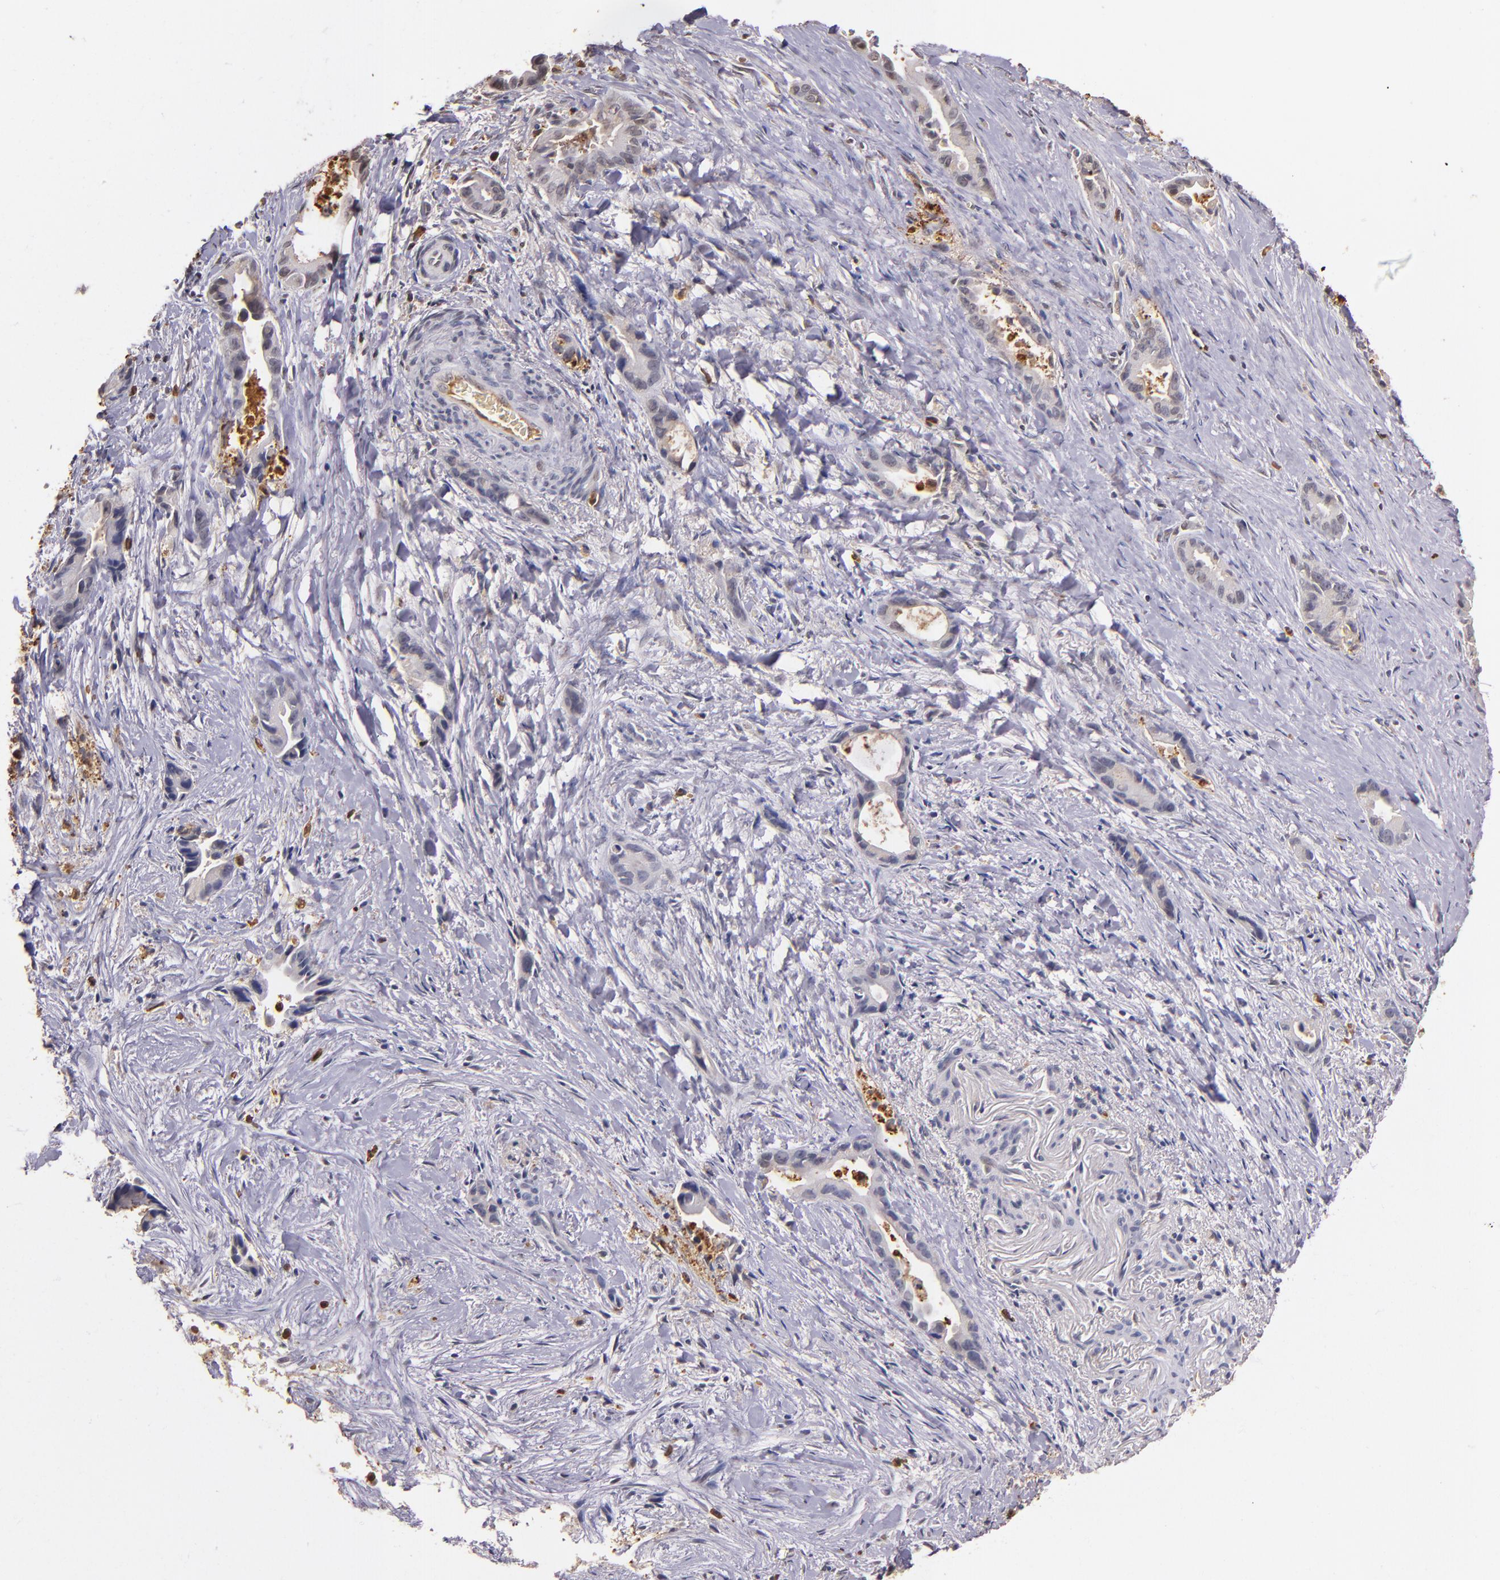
{"staining": {"intensity": "weak", "quantity": ">75%", "location": "cytoplasmic/membranous"}, "tissue": "liver cancer", "cell_type": "Tumor cells", "image_type": "cancer", "snomed": [{"axis": "morphology", "description": "Cholangiocarcinoma"}, {"axis": "topography", "description": "Liver"}], "caption": "Immunohistochemistry staining of liver cholangiocarcinoma, which shows low levels of weak cytoplasmic/membranous staining in about >75% of tumor cells indicating weak cytoplasmic/membranous protein positivity. The staining was performed using DAB (brown) for protein detection and nuclei were counterstained in hematoxylin (blue).", "gene": "PTS", "patient": {"sex": "female", "age": 55}}